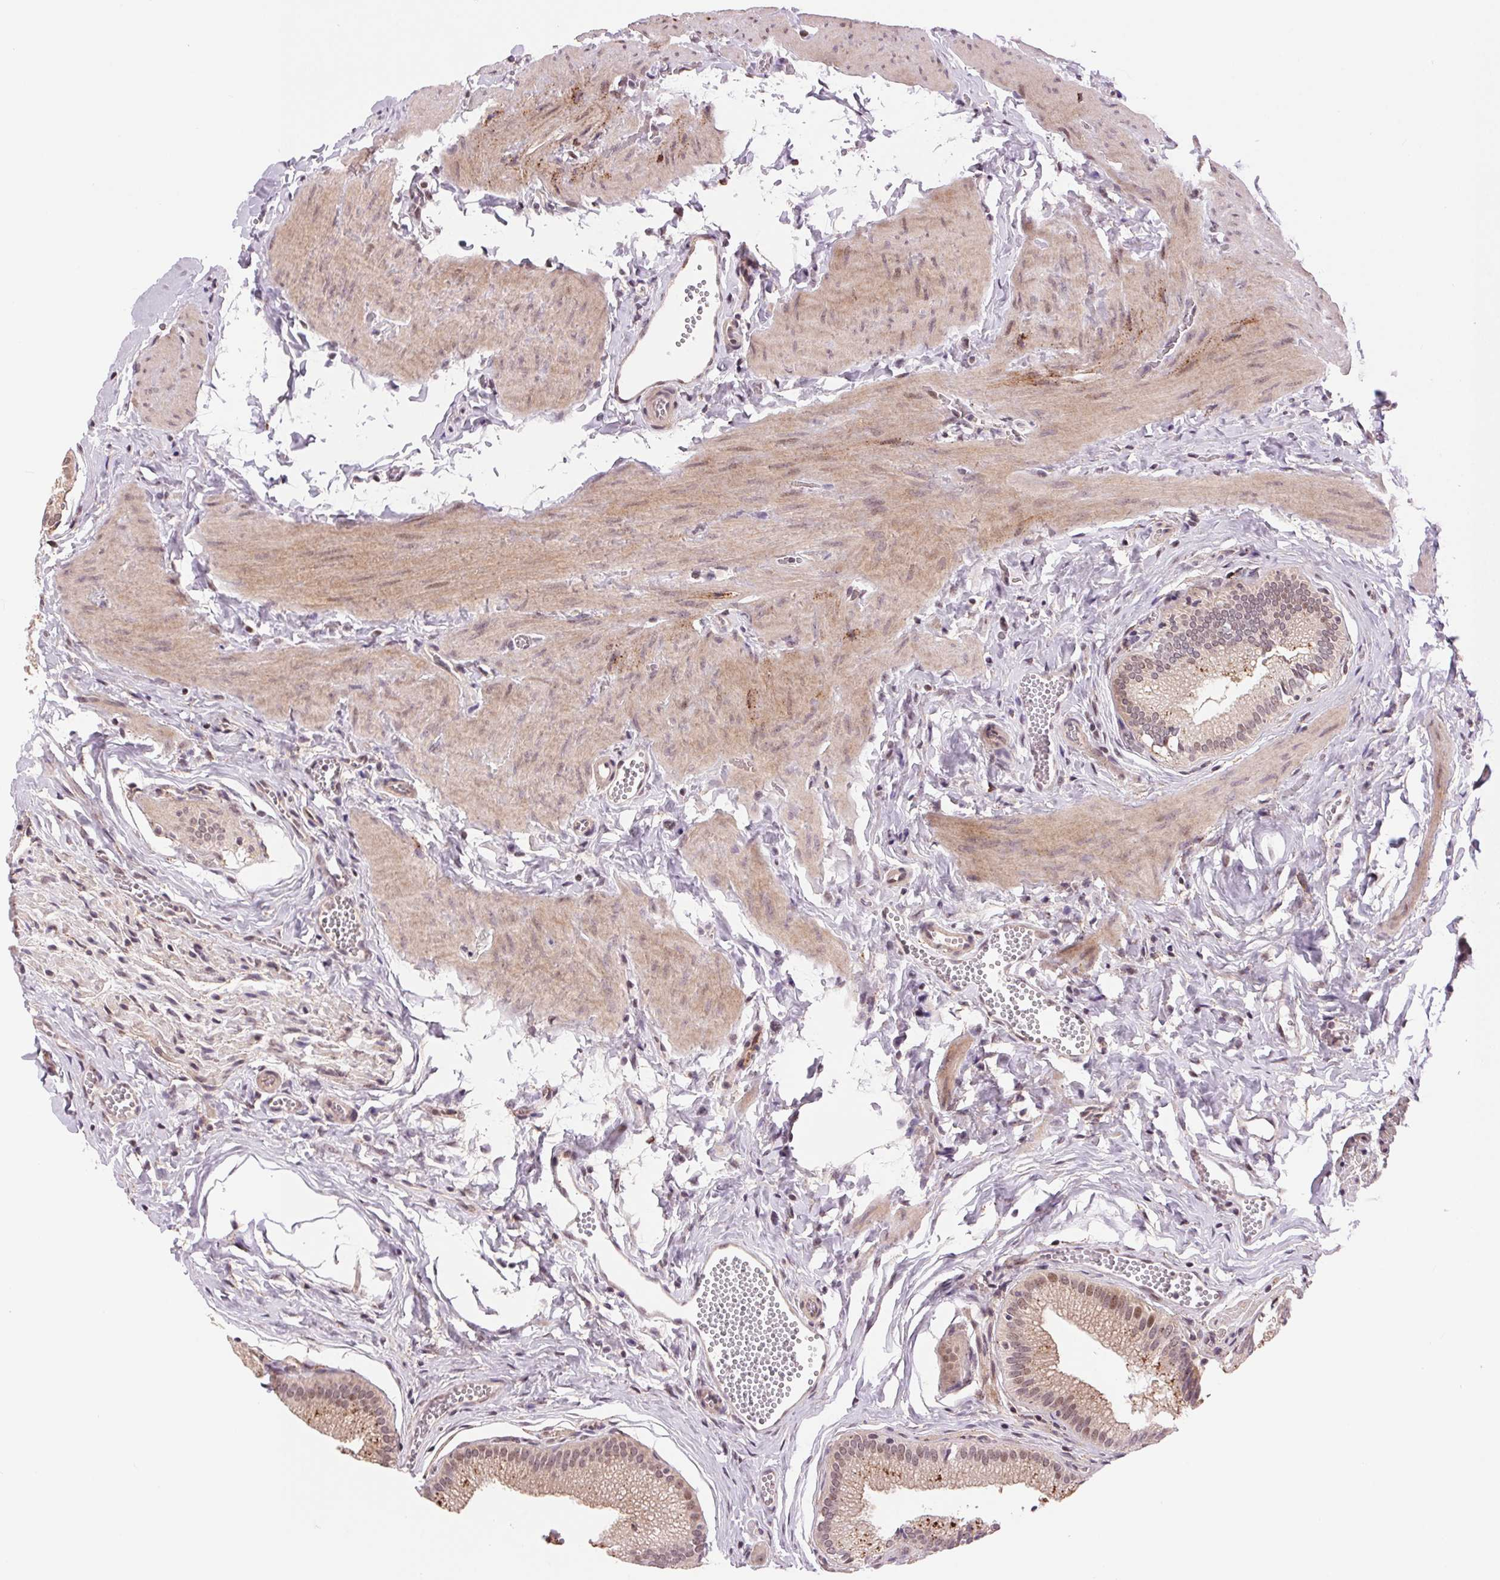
{"staining": {"intensity": "moderate", "quantity": "25%-75%", "location": "cytoplasmic/membranous"}, "tissue": "gallbladder", "cell_type": "Glandular cells", "image_type": "normal", "snomed": [{"axis": "morphology", "description": "Normal tissue, NOS"}, {"axis": "topography", "description": "Gallbladder"}, {"axis": "topography", "description": "Peripheral nerve tissue"}], "caption": "Immunohistochemistry (IHC) of benign gallbladder displays medium levels of moderate cytoplasmic/membranous expression in approximately 25%-75% of glandular cells. The protein of interest is stained brown, and the nuclei are stained in blue (DAB (3,3'-diaminobenzidine) IHC with brightfield microscopy, high magnification).", "gene": "CHMP4B", "patient": {"sex": "male", "age": 17}}